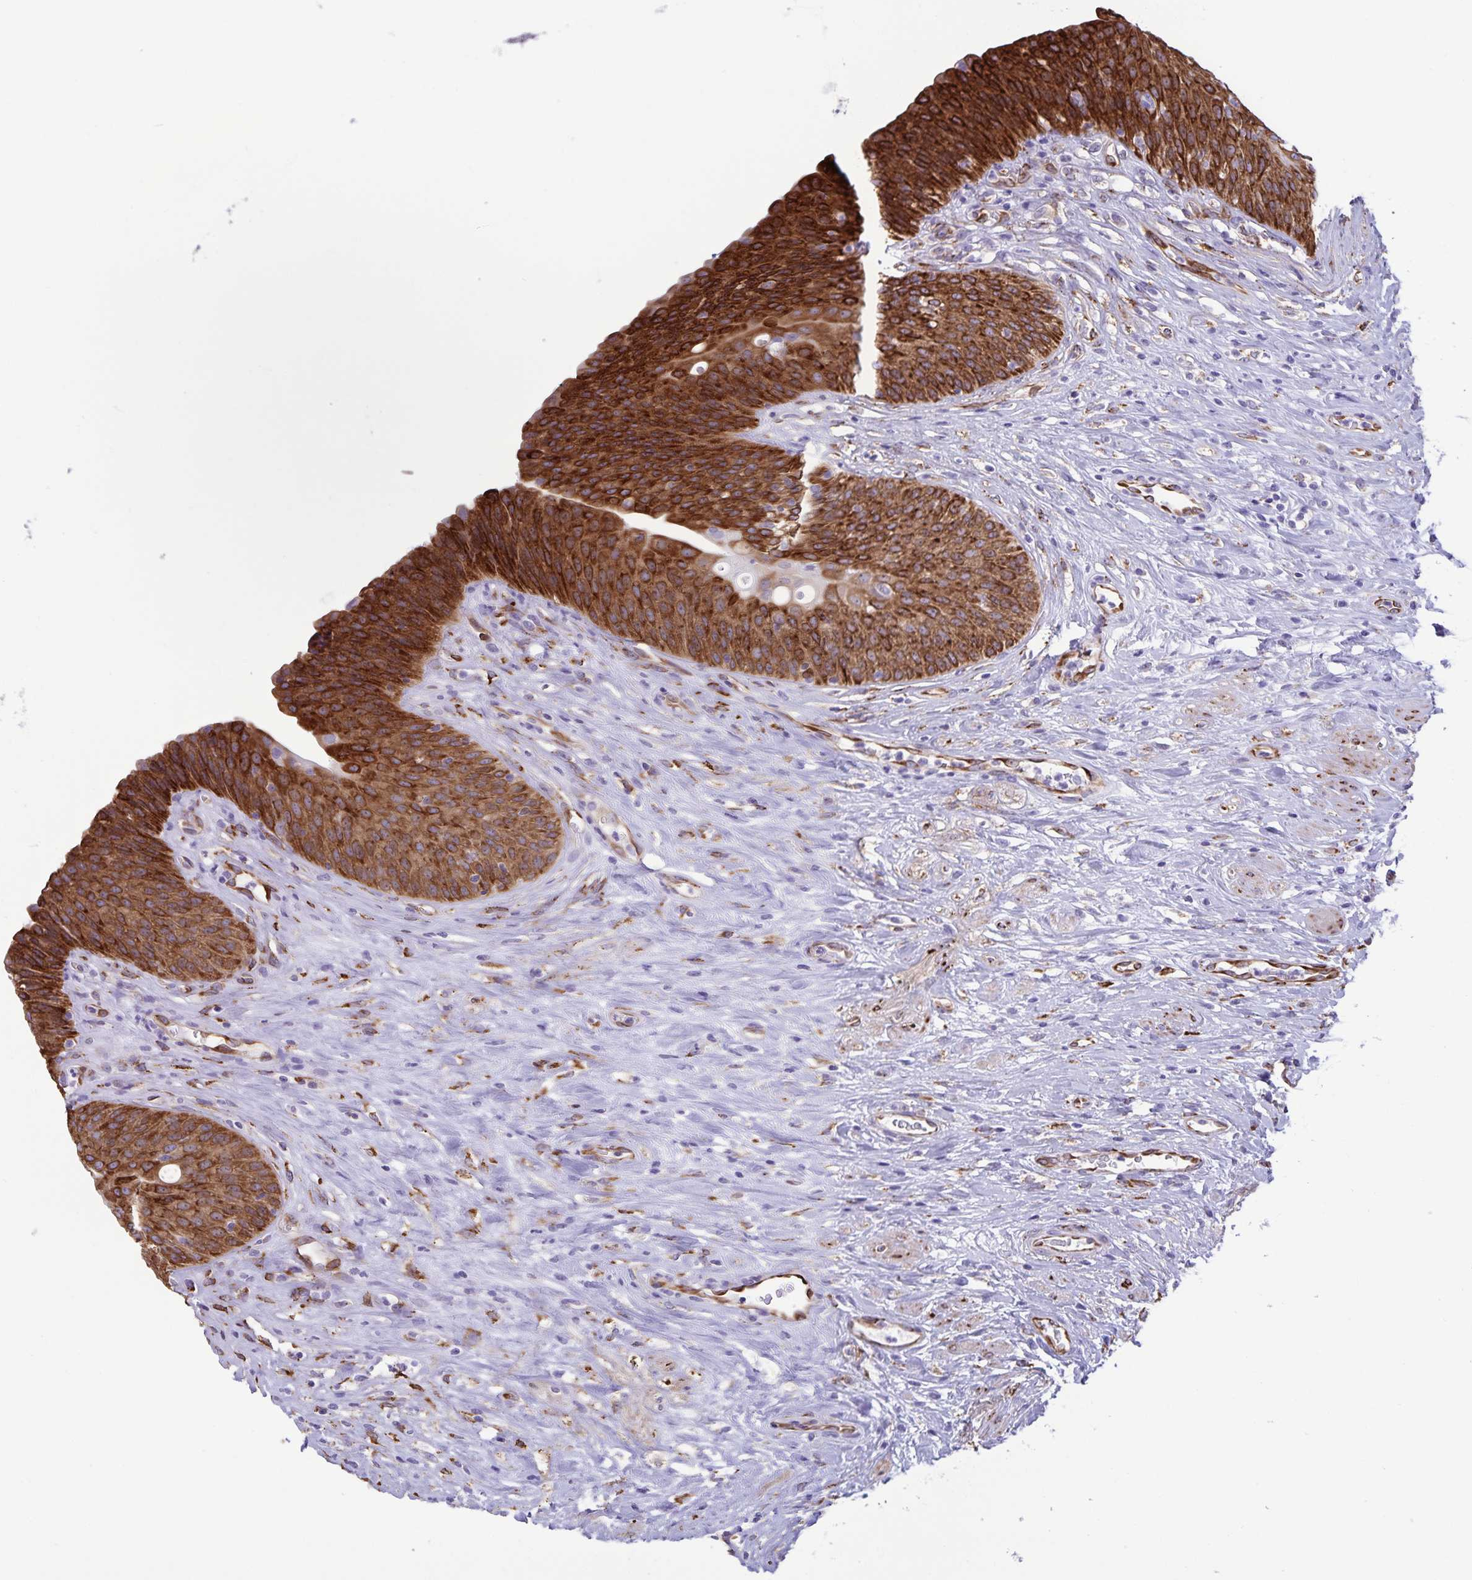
{"staining": {"intensity": "strong", "quantity": "25%-75%", "location": "cytoplasmic/membranous"}, "tissue": "urinary bladder", "cell_type": "Urothelial cells", "image_type": "normal", "snomed": [{"axis": "morphology", "description": "Normal tissue, NOS"}, {"axis": "topography", "description": "Urinary bladder"}], "caption": "Immunohistochemical staining of benign urinary bladder demonstrates 25%-75% levels of strong cytoplasmic/membranous protein expression in about 25%-75% of urothelial cells.", "gene": "RCN1", "patient": {"sex": "female", "age": 56}}